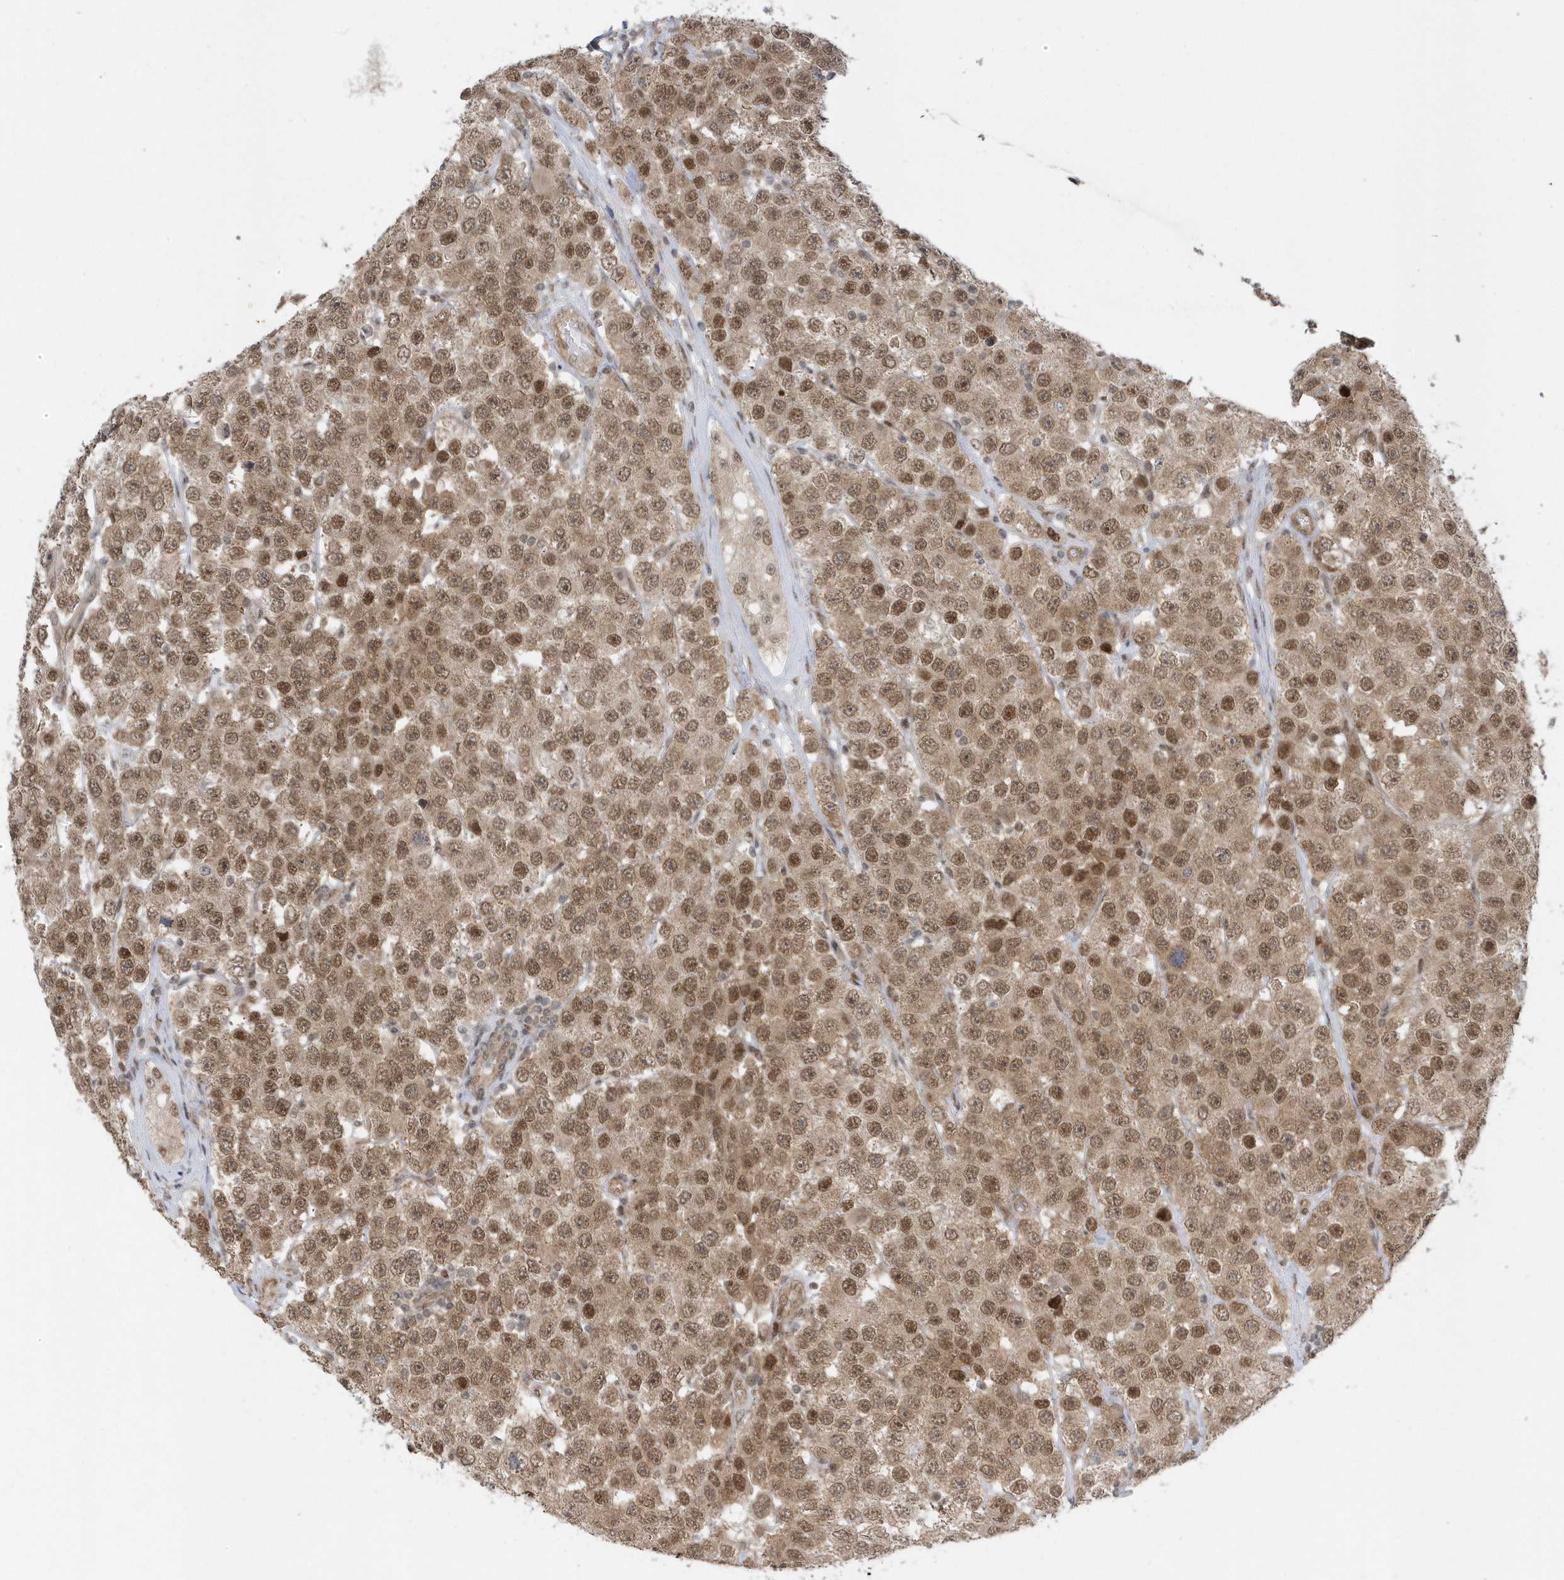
{"staining": {"intensity": "moderate", "quantity": ">75%", "location": "cytoplasmic/membranous,nuclear"}, "tissue": "testis cancer", "cell_type": "Tumor cells", "image_type": "cancer", "snomed": [{"axis": "morphology", "description": "Seminoma, NOS"}, {"axis": "topography", "description": "Testis"}], "caption": "Immunohistochemistry of testis cancer (seminoma) shows medium levels of moderate cytoplasmic/membranous and nuclear staining in about >75% of tumor cells.", "gene": "USP53", "patient": {"sex": "male", "age": 28}}